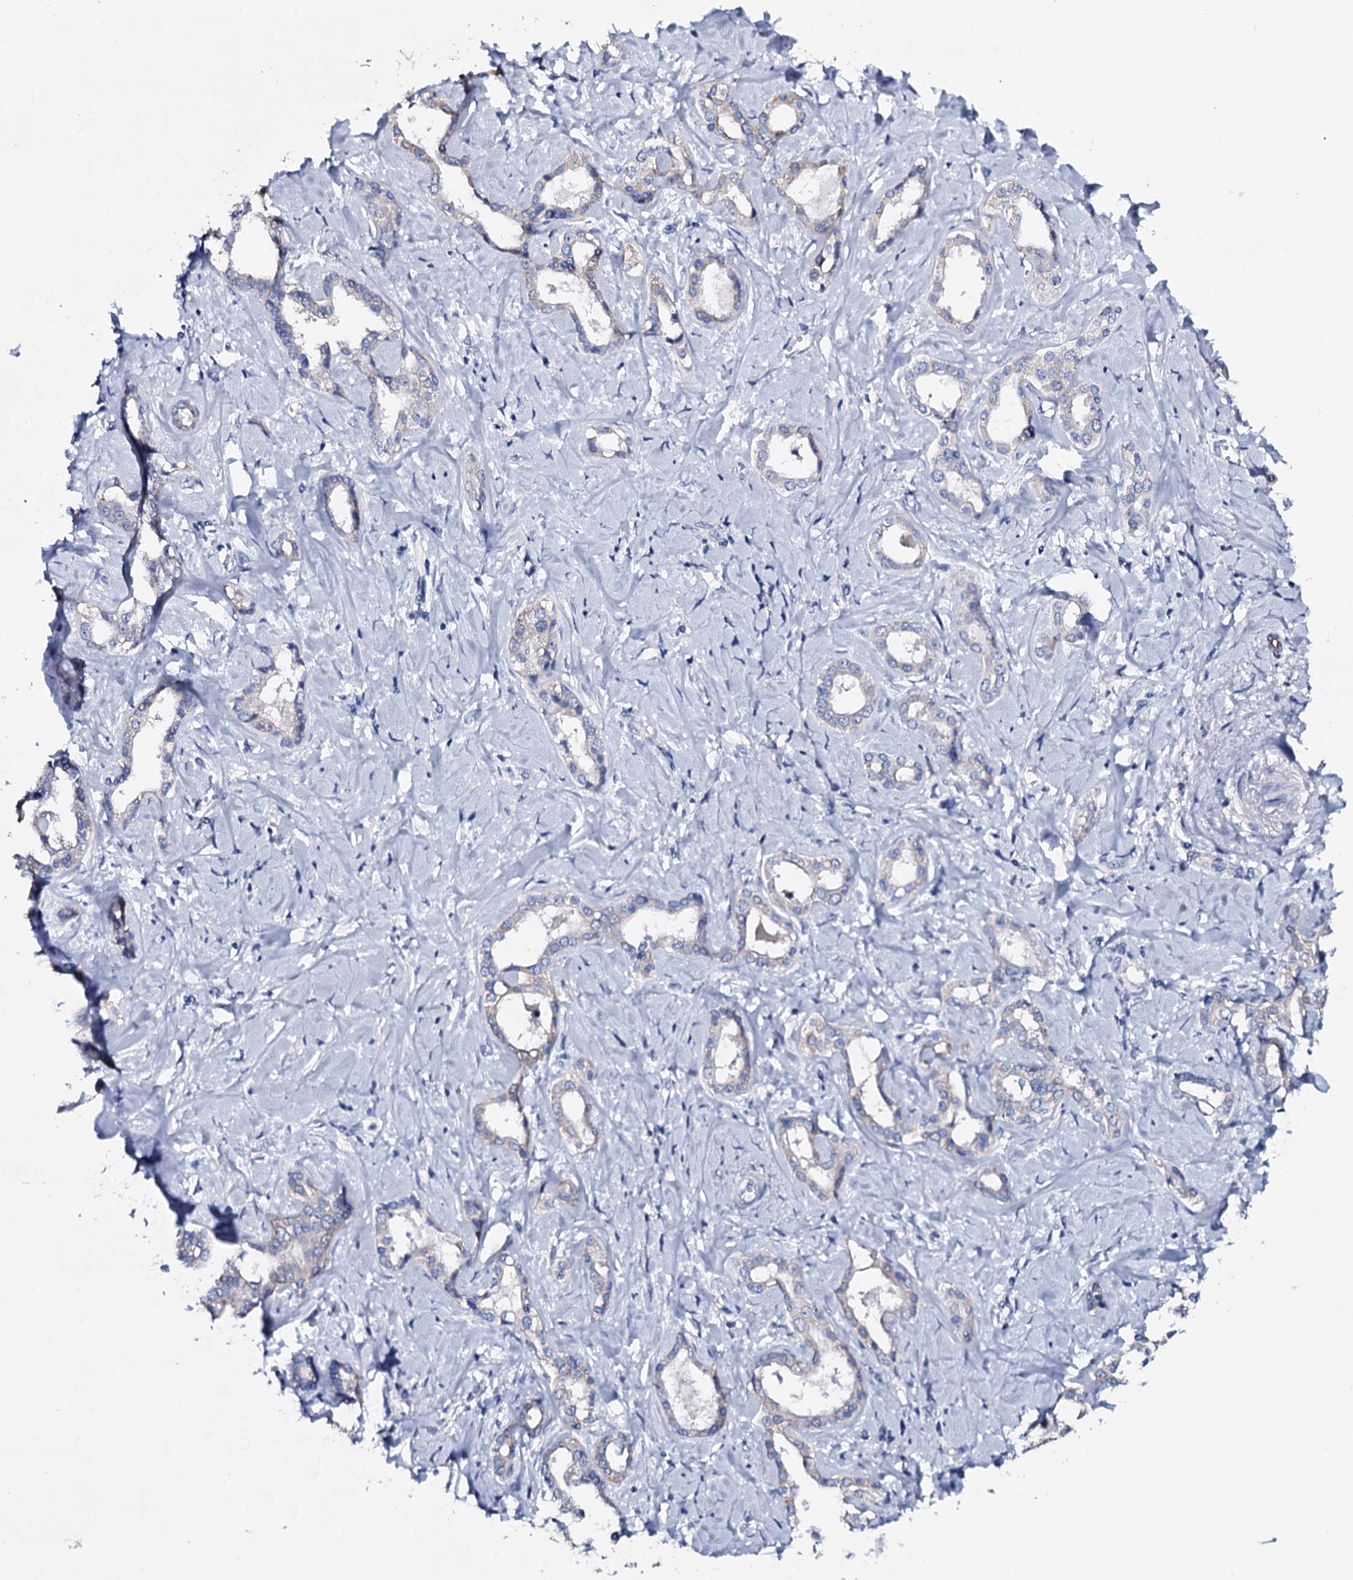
{"staining": {"intensity": "negative", "quantity": "none", "location": "none"}, "tissue": "liver cancer", "cell_type": "Tumor cells", "image_type": "cancer", "snomed": [{"axis": "morphology", "description": "Cholangiocarcinoma"}, {"axis": "topography", "description": "Liver"}], "caption": "Immunohistochemistry photomicrograph of neoplastic tissue: liver cancer (cholangiocarcinoma) stained with DAB (3,3'-diaminobenzidine) demonstrates no significant protein positivity in tumor cells.", "gene": "GYS2", "patient": {"sex": "female", "age": 77}}